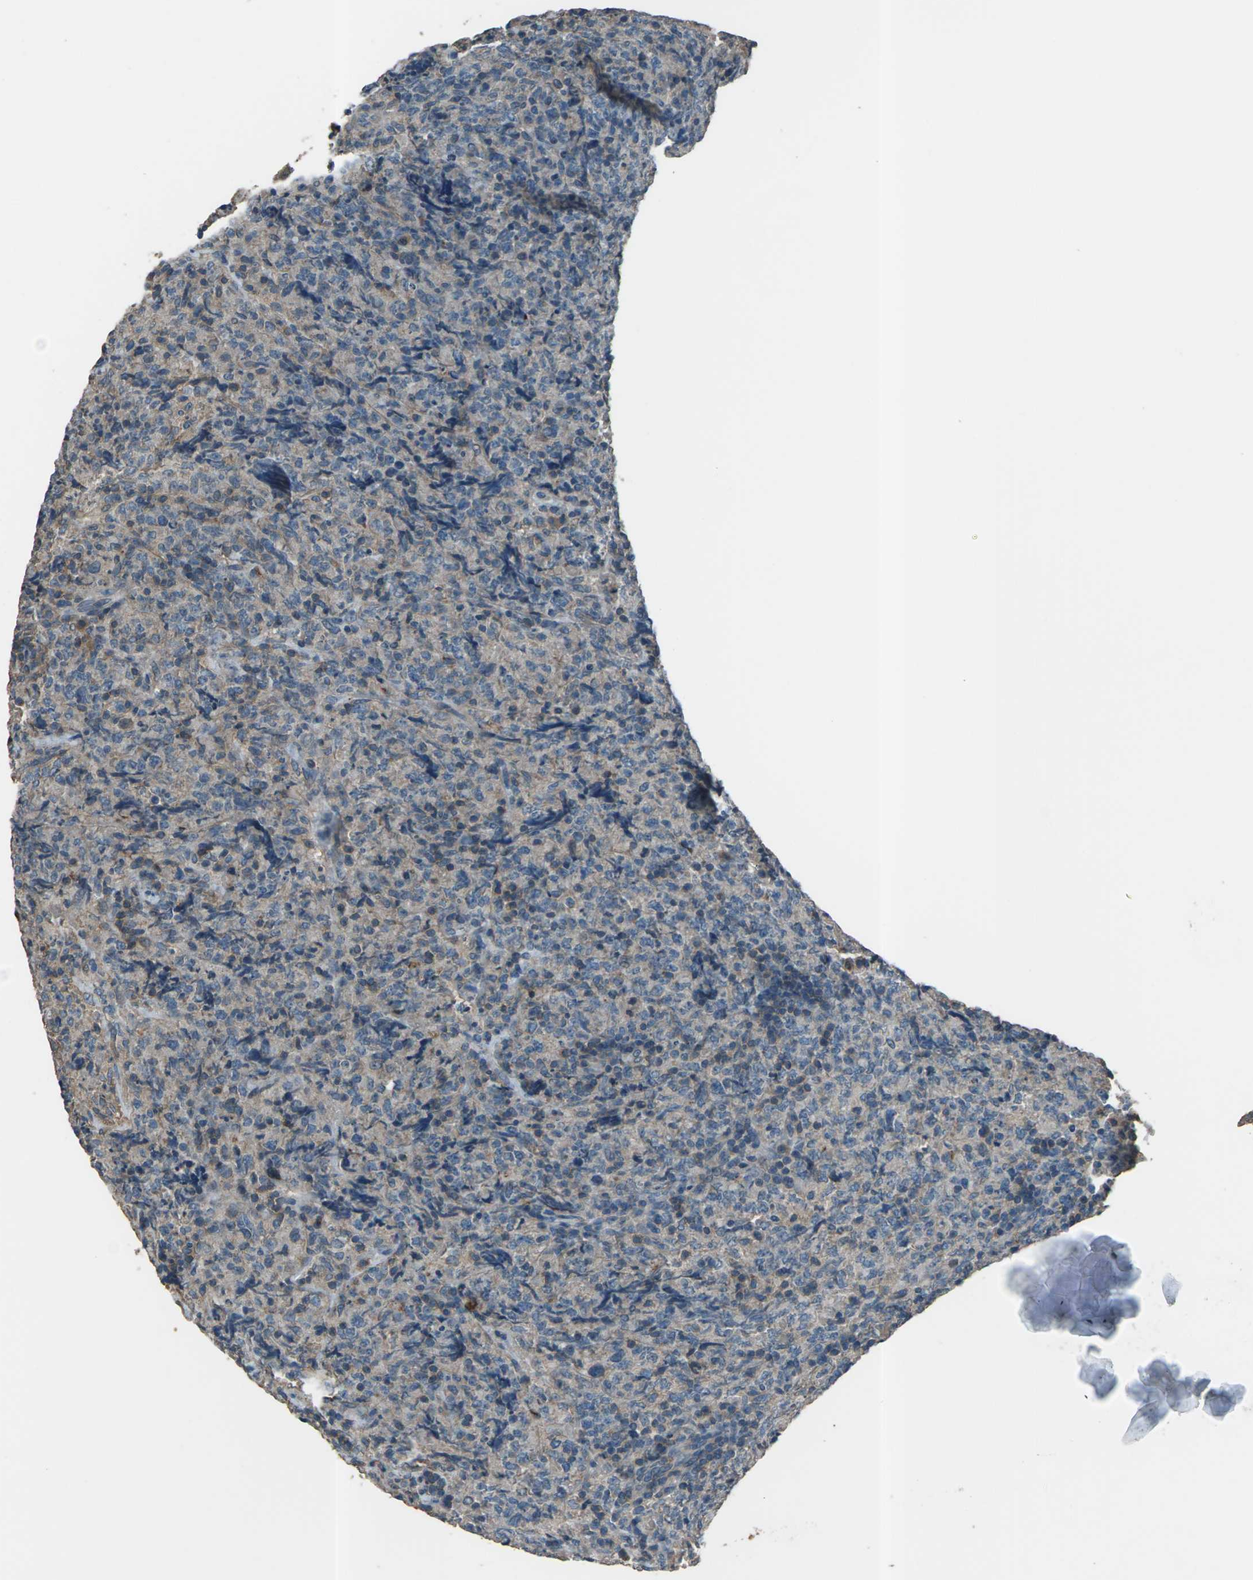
{"staining": {"intensity": "weak", "quantity": ">75%", "location": "cytoplasmic/membranous"}, "tissue": "lymphoma", "cell_type": "Tumor cells", "image_type": "cancer", "snomed": [{"axis": "morphology", "description": "Malignant lymphoma, non-Hodgkin's type, High grade"}, {"axis": "topography", "description": "Tonsil"}], "caption": "Tumor cells exhibit weak cytoplasmic/membranous staining in approximately >75% of cells in lymphoma.", "gene": "CMTM4", "patient": {"sex": "female", "age": 36}}